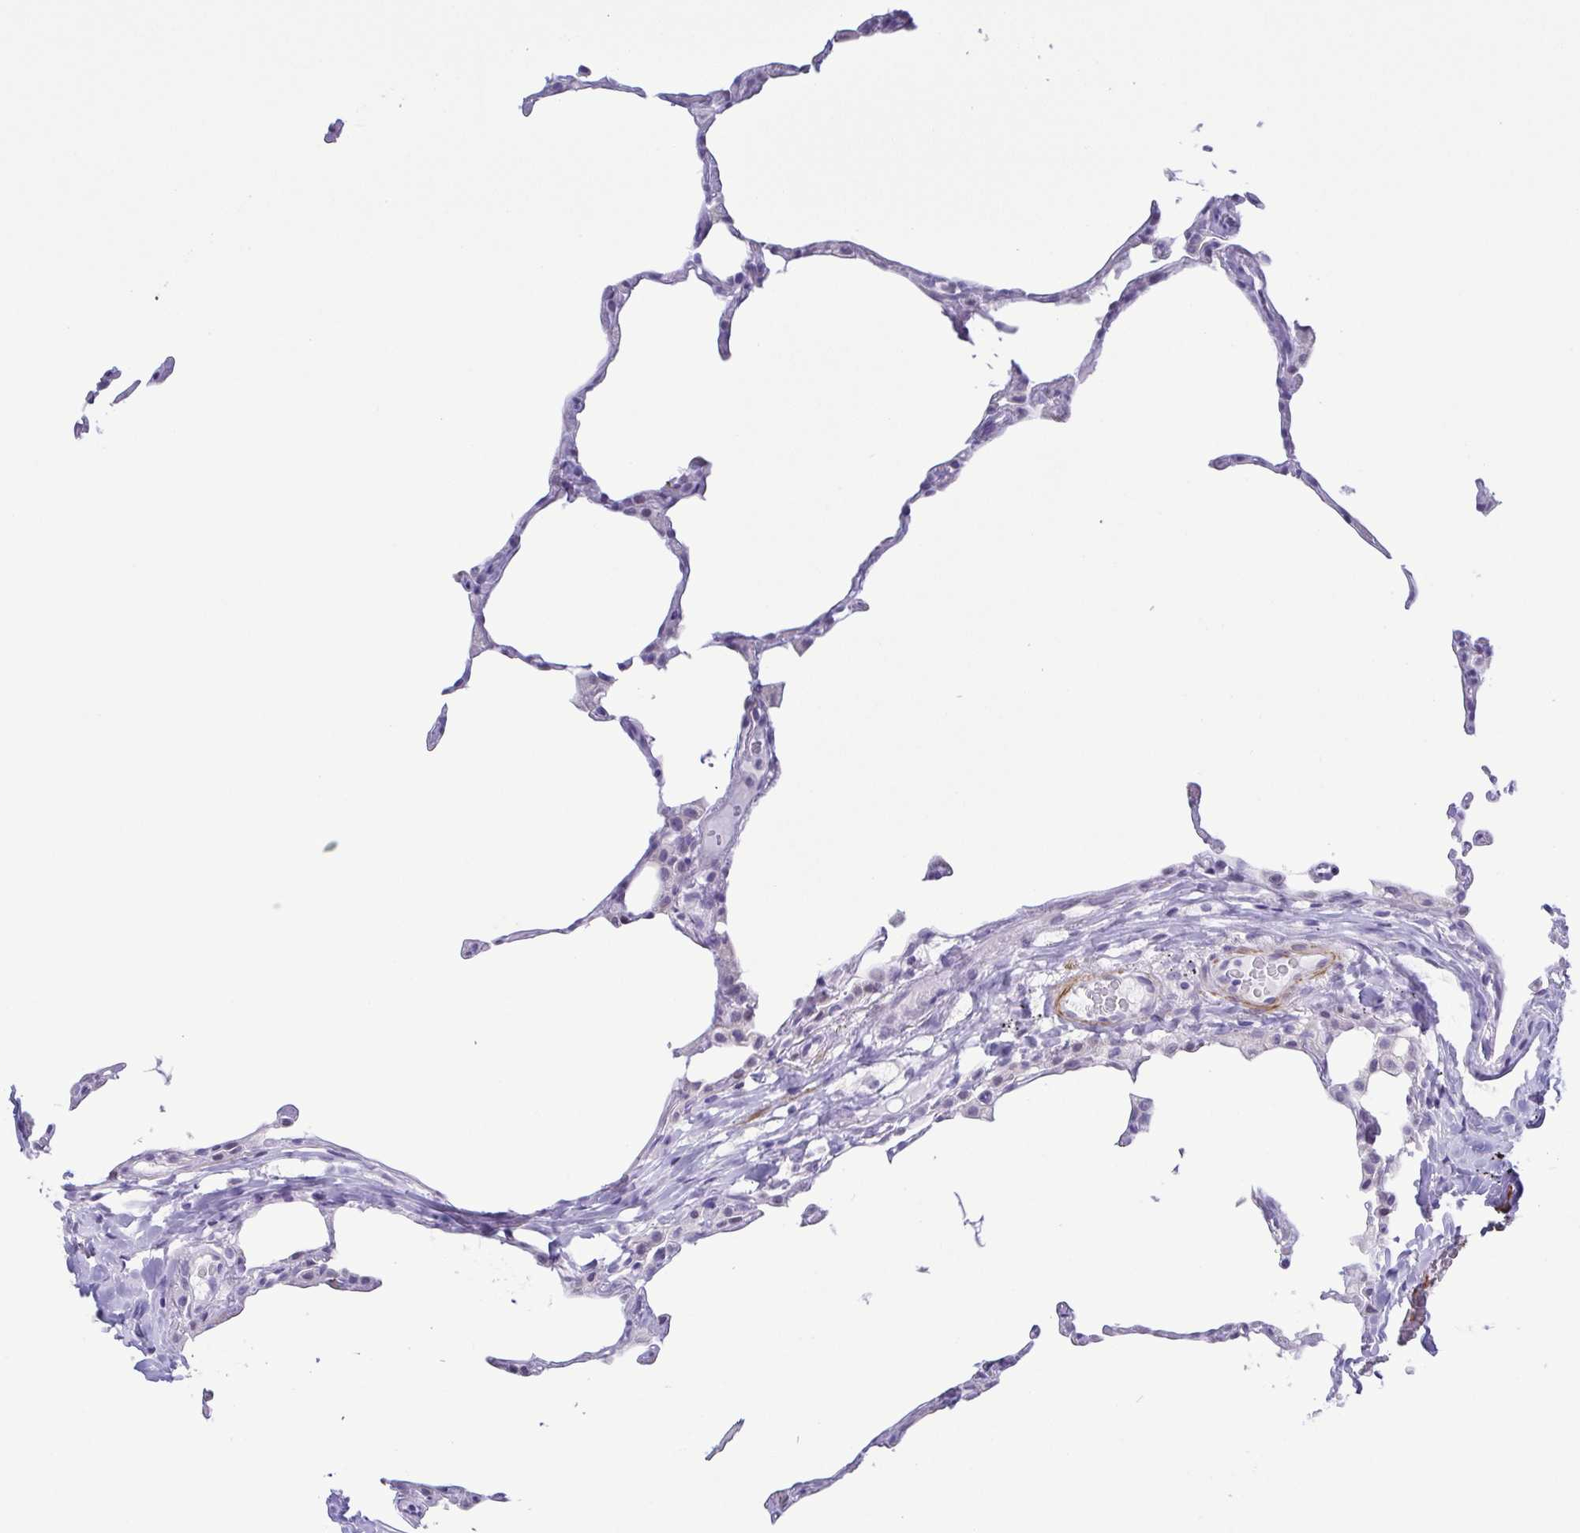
{"staining": {"intensity": "negative", "quantity": "none", "location": "none"}, "tissue": "lung", "cell_type": "Alveolar cells", "image_type": "normal", "snomed": [{"axis": "morphology", "description": "Normal tissue, NOS"}, {"axis": "topography", "description": "Lung"}], "caption": "DAB (3,3'-diaminobenzidine) immunohistochemical staining of unremarkable human lung demonstrates no significant expression in alveolar cells. (Immunohistochemistry, brightfield microscopy, high magnification).", "gene": "MYL7", "patient": {"sex": "female", "age": 57}}